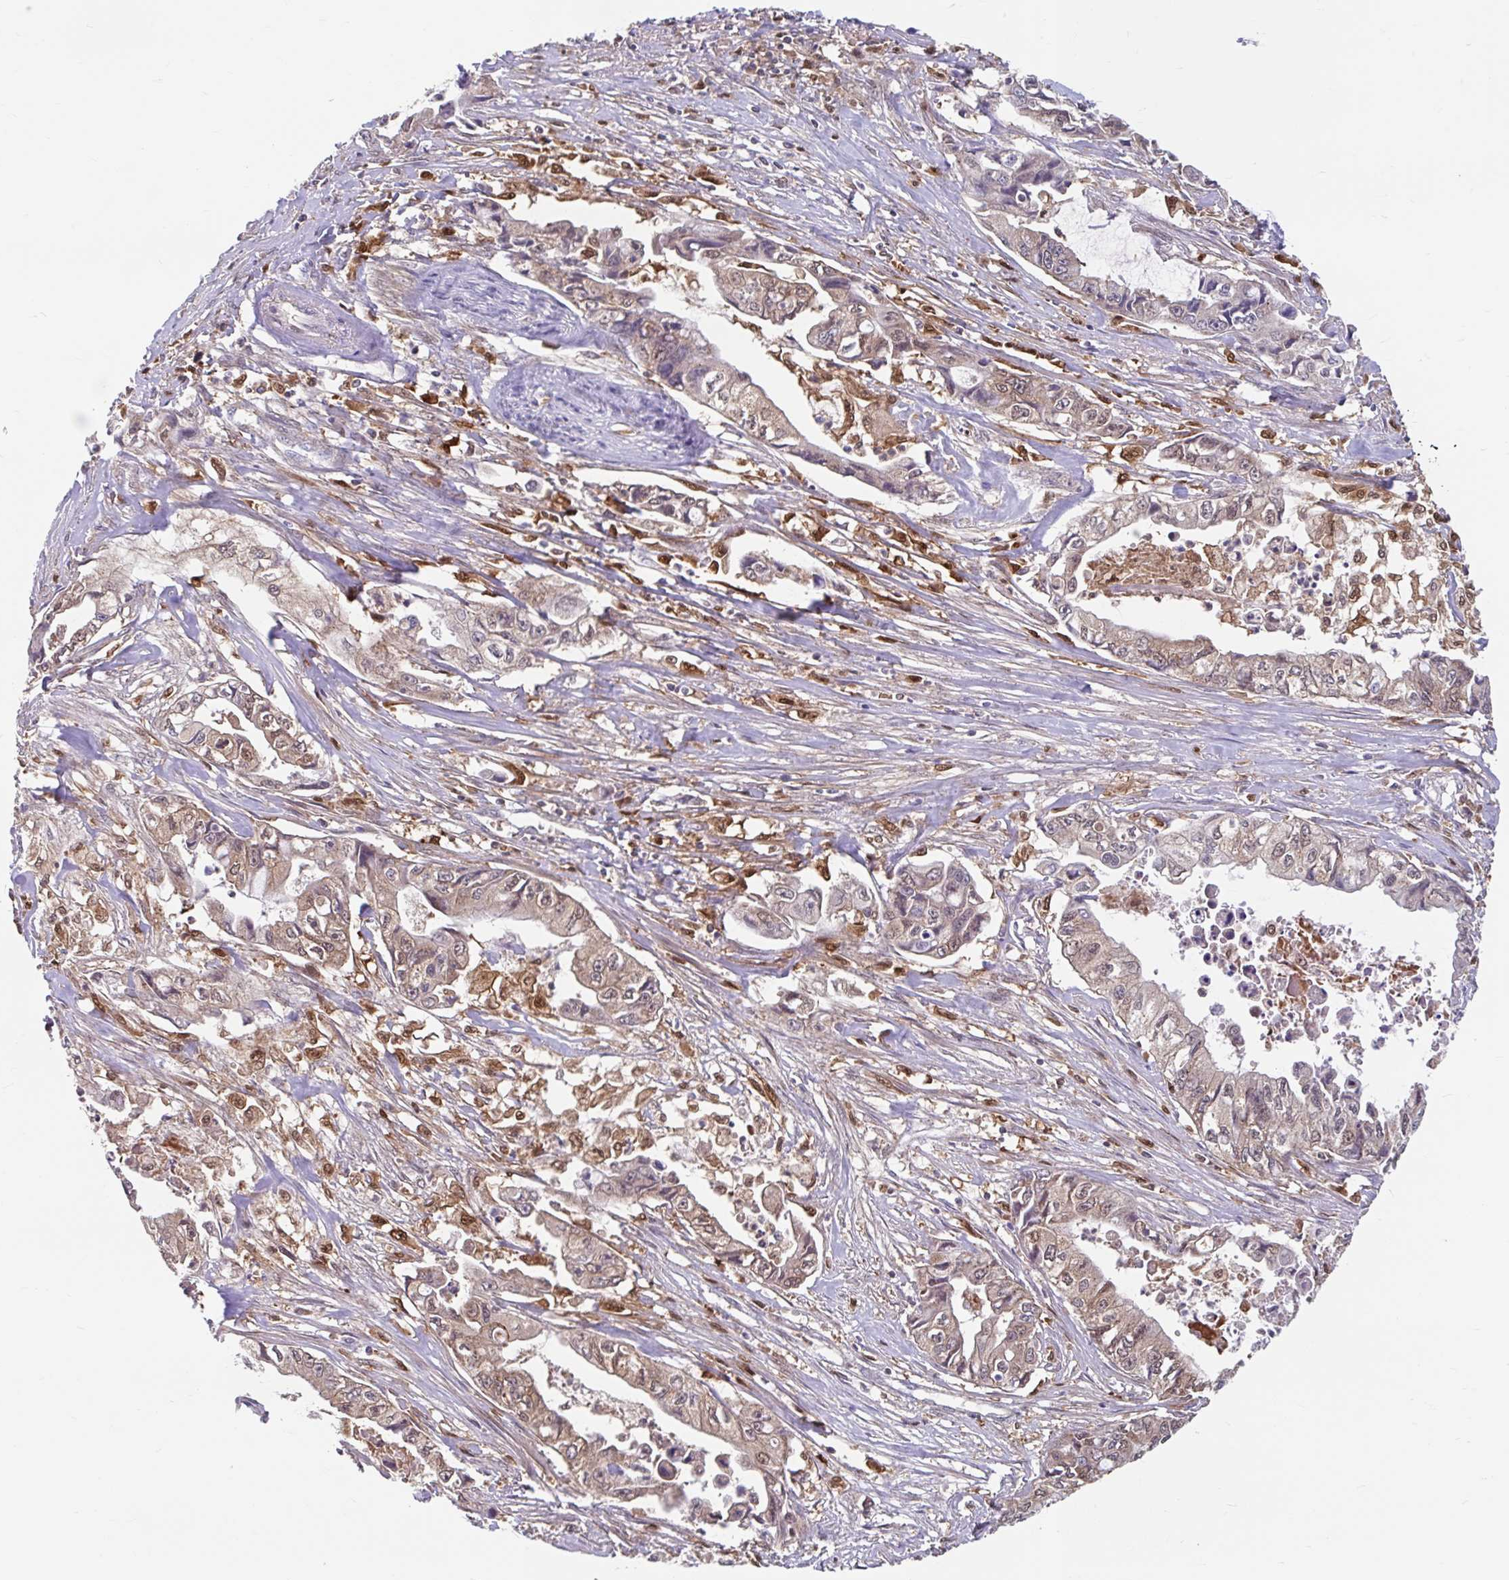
{"staining": {"intensity": "moderate", "quantity": ">75%", "location": "cytoplasmic/membranous,nuclear"}, "tissue": "pancreatic cancer", "cell_type": "Tumor cells", "image_type": "cancer", "snomed": [{"axis": "morphology", "description": "Adenocarcinoma, NOS"}, {"axis": "topography", "description": "Pancreas"}], "caption": "About >75% of tumor cells in human pancreatic cancer (adenocarcinoma) reveal moderate cytoplasmic/membranous and nuclear protein positivity as visualized by brown immunohistochemical staining.", "gene": "BLVRA", "patient": {"sex": "male", "age": 66}}